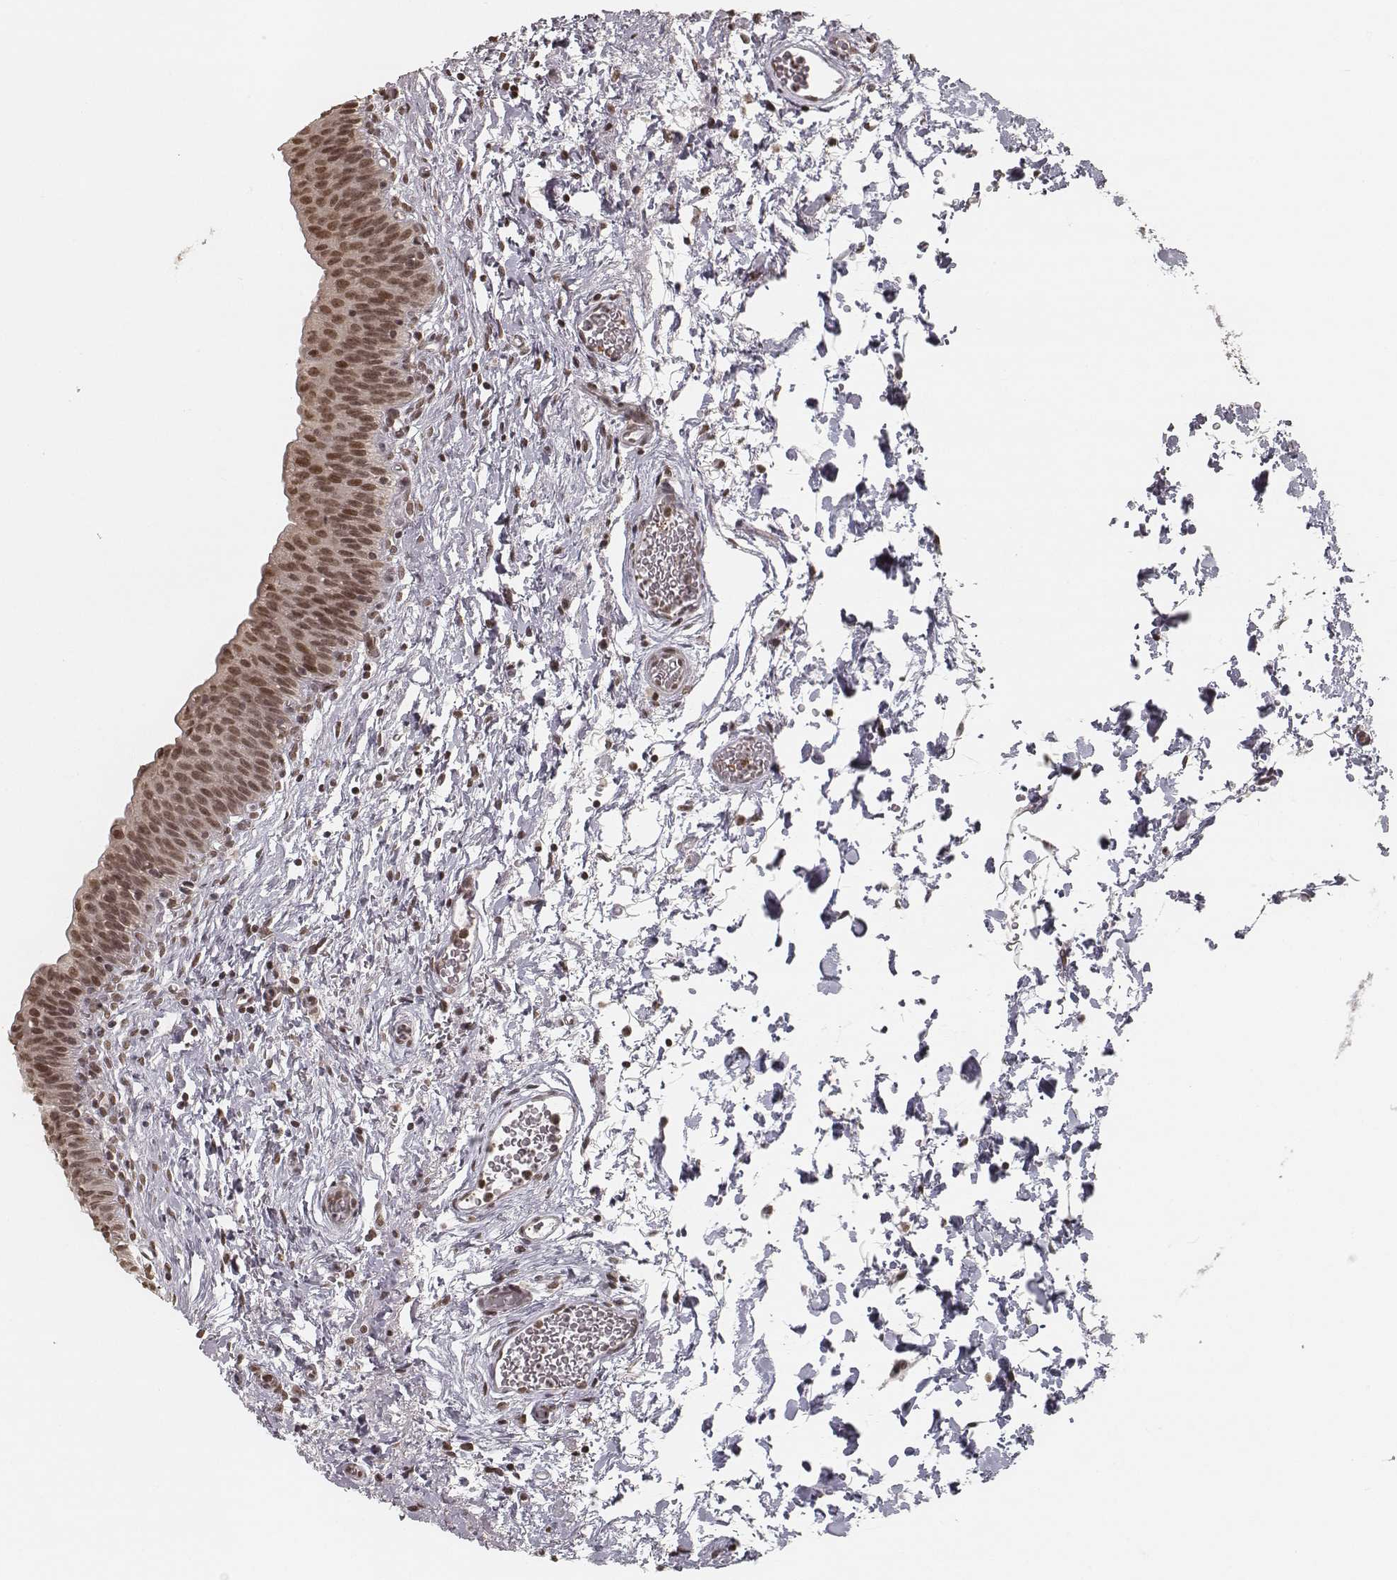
{"staining": {"intensity": "moderate", "quantity": ">75%", "location": "nuclear"}, "tissue": "urinary bladder", "cell_type": "Urothelial cells", "image_type": "normal", "snomed": [{"axis": "morphology", "description": "Normal tissue, NOS"}, {"axis": "topography", "description": "Urinary bladder"}], "caption": "Immunohistochemistry (IHC) (DAB) staining of benign urinary bladder exhibits moderate nuclear protein positivity in about >75% of urothelial cells.", "gene": "HMGA2", "patient": {"sex": "male", "age": 56}}